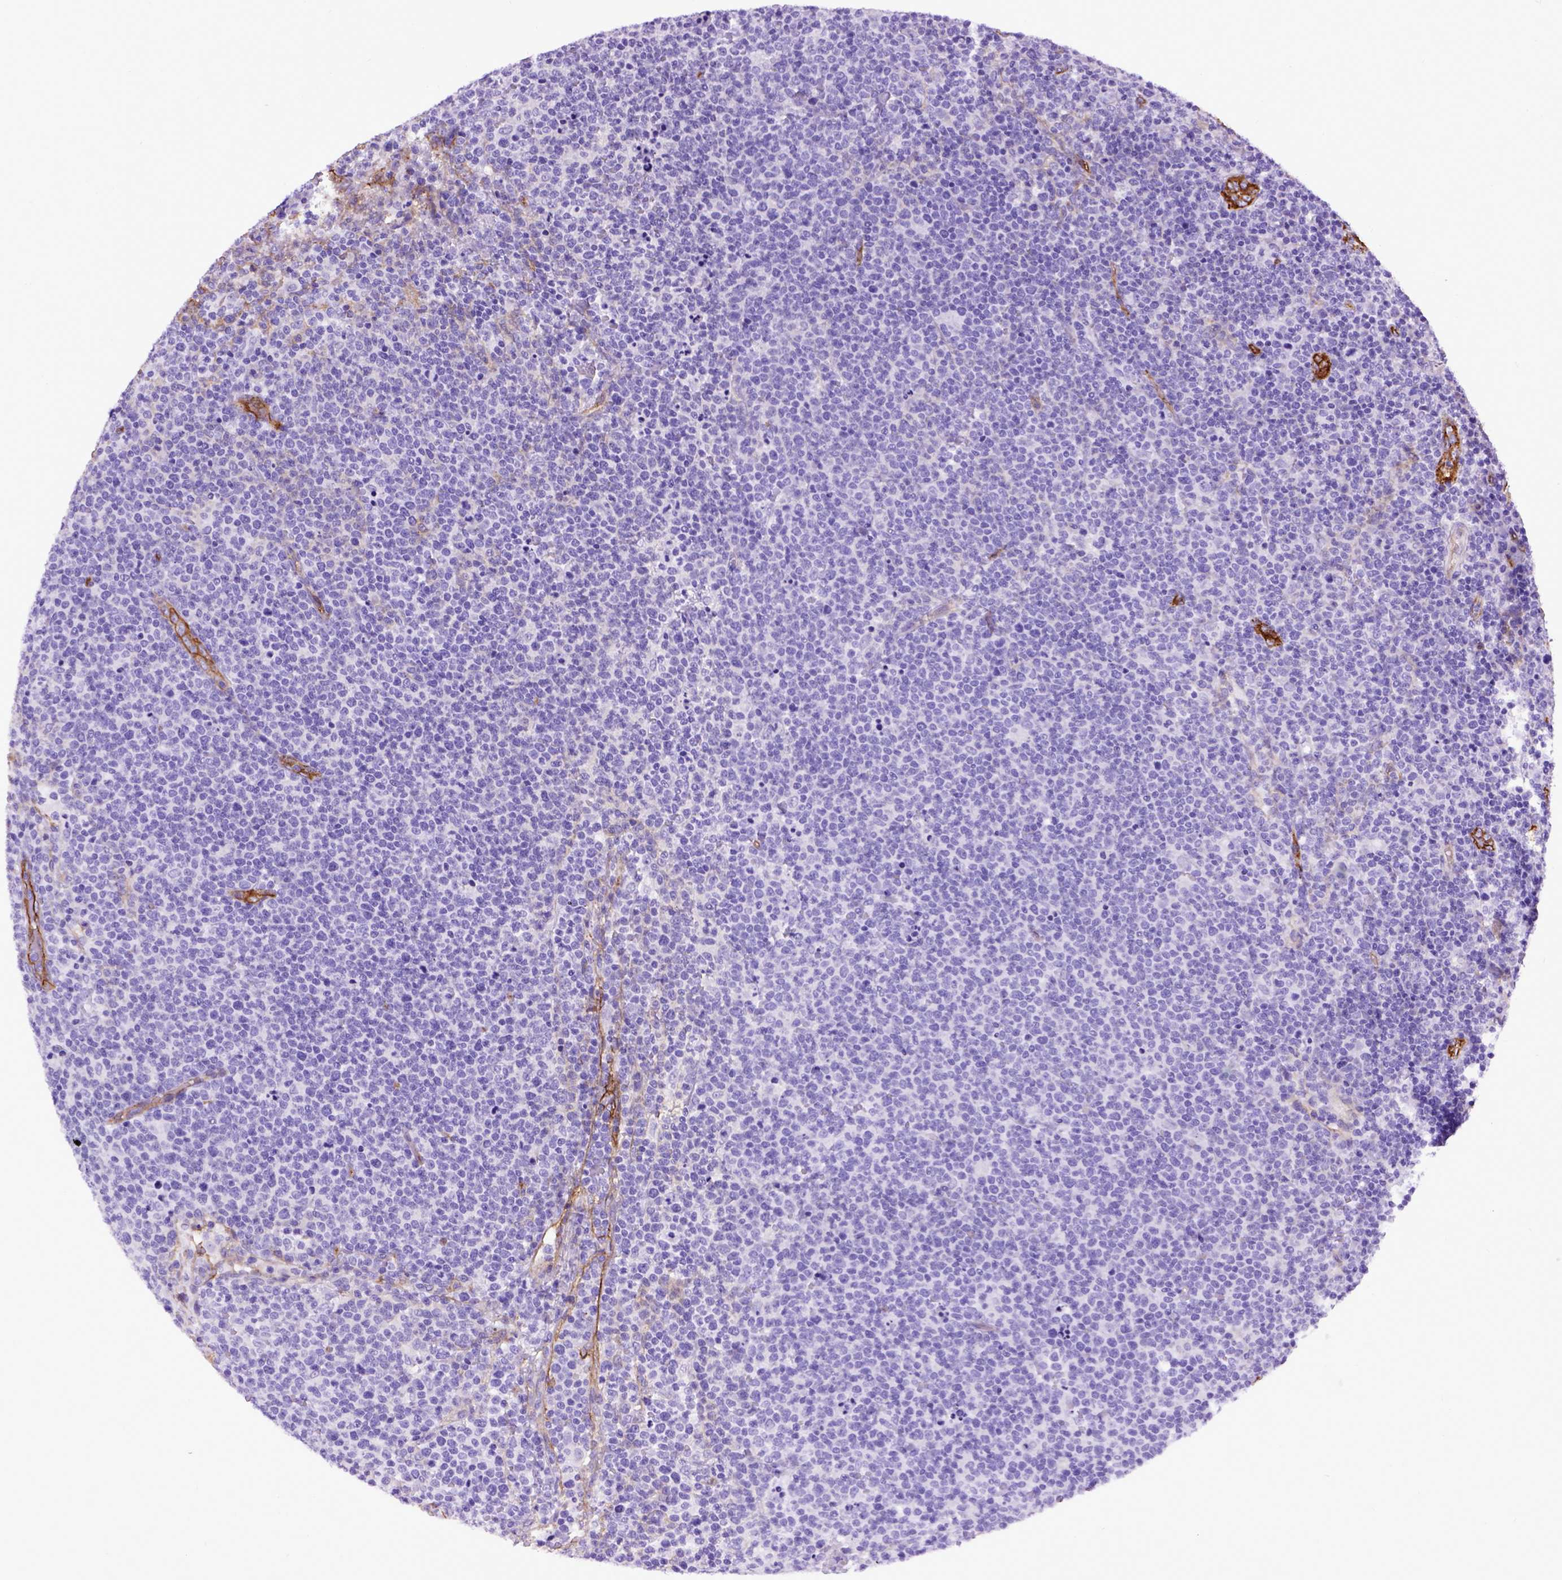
{"staining": {"intensity": "negative", "quantity": "none", "location": "none"}, "tissue": "lymphoma", "cell_type": "Tumor cells", "image_type": "cancer", "snomed": [{"axis": "morphology", "description": "Malignant lymphoma, non-Hodgkin's type, High grade"}, {"axis": "topography", "description": "Lymph node"}], "caption": "A micrograph of lymphoma stained for a protein shows no brown staining in tumor cells.", "gene": "ENG", "patient": {"sex": "male", "age": 61}}